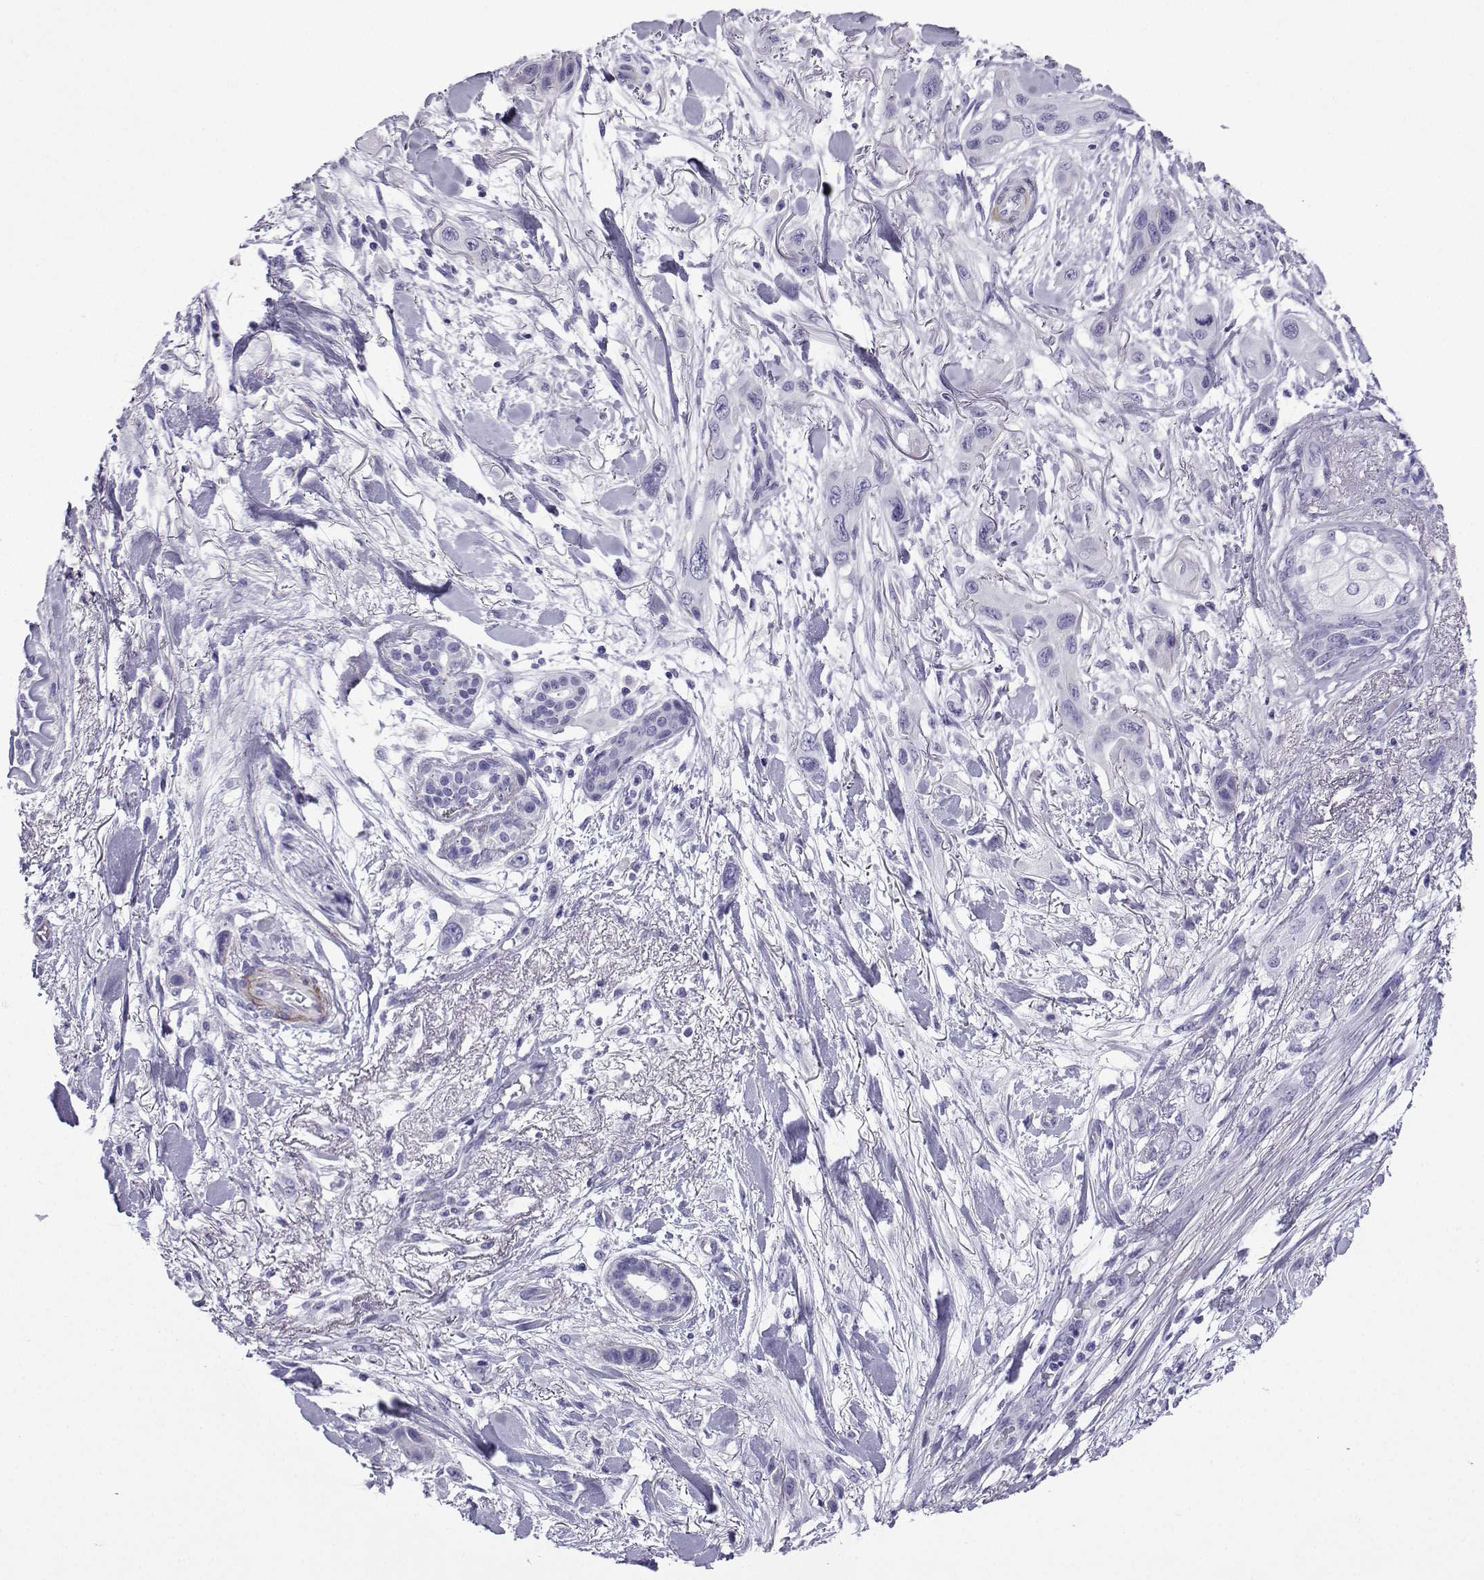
{"staining": {"intensity": "negative", "quantity": "none", "location": "none"}, "tissue": "skin cancer", "cell_type": "Tumor cells", "image_type": "cancer", "snomed": [{"axis": "morphology", "description": "Squamous cell carcinoma, NOS"}, {"axis": "topography", "description": "Skin"}], "caption": "Immunohistochemistry (IHC) of skin cancer reveals no expression in tumor cells.", "gene": "KCNF1", "patient": {"sex": "male", "age": 79}}